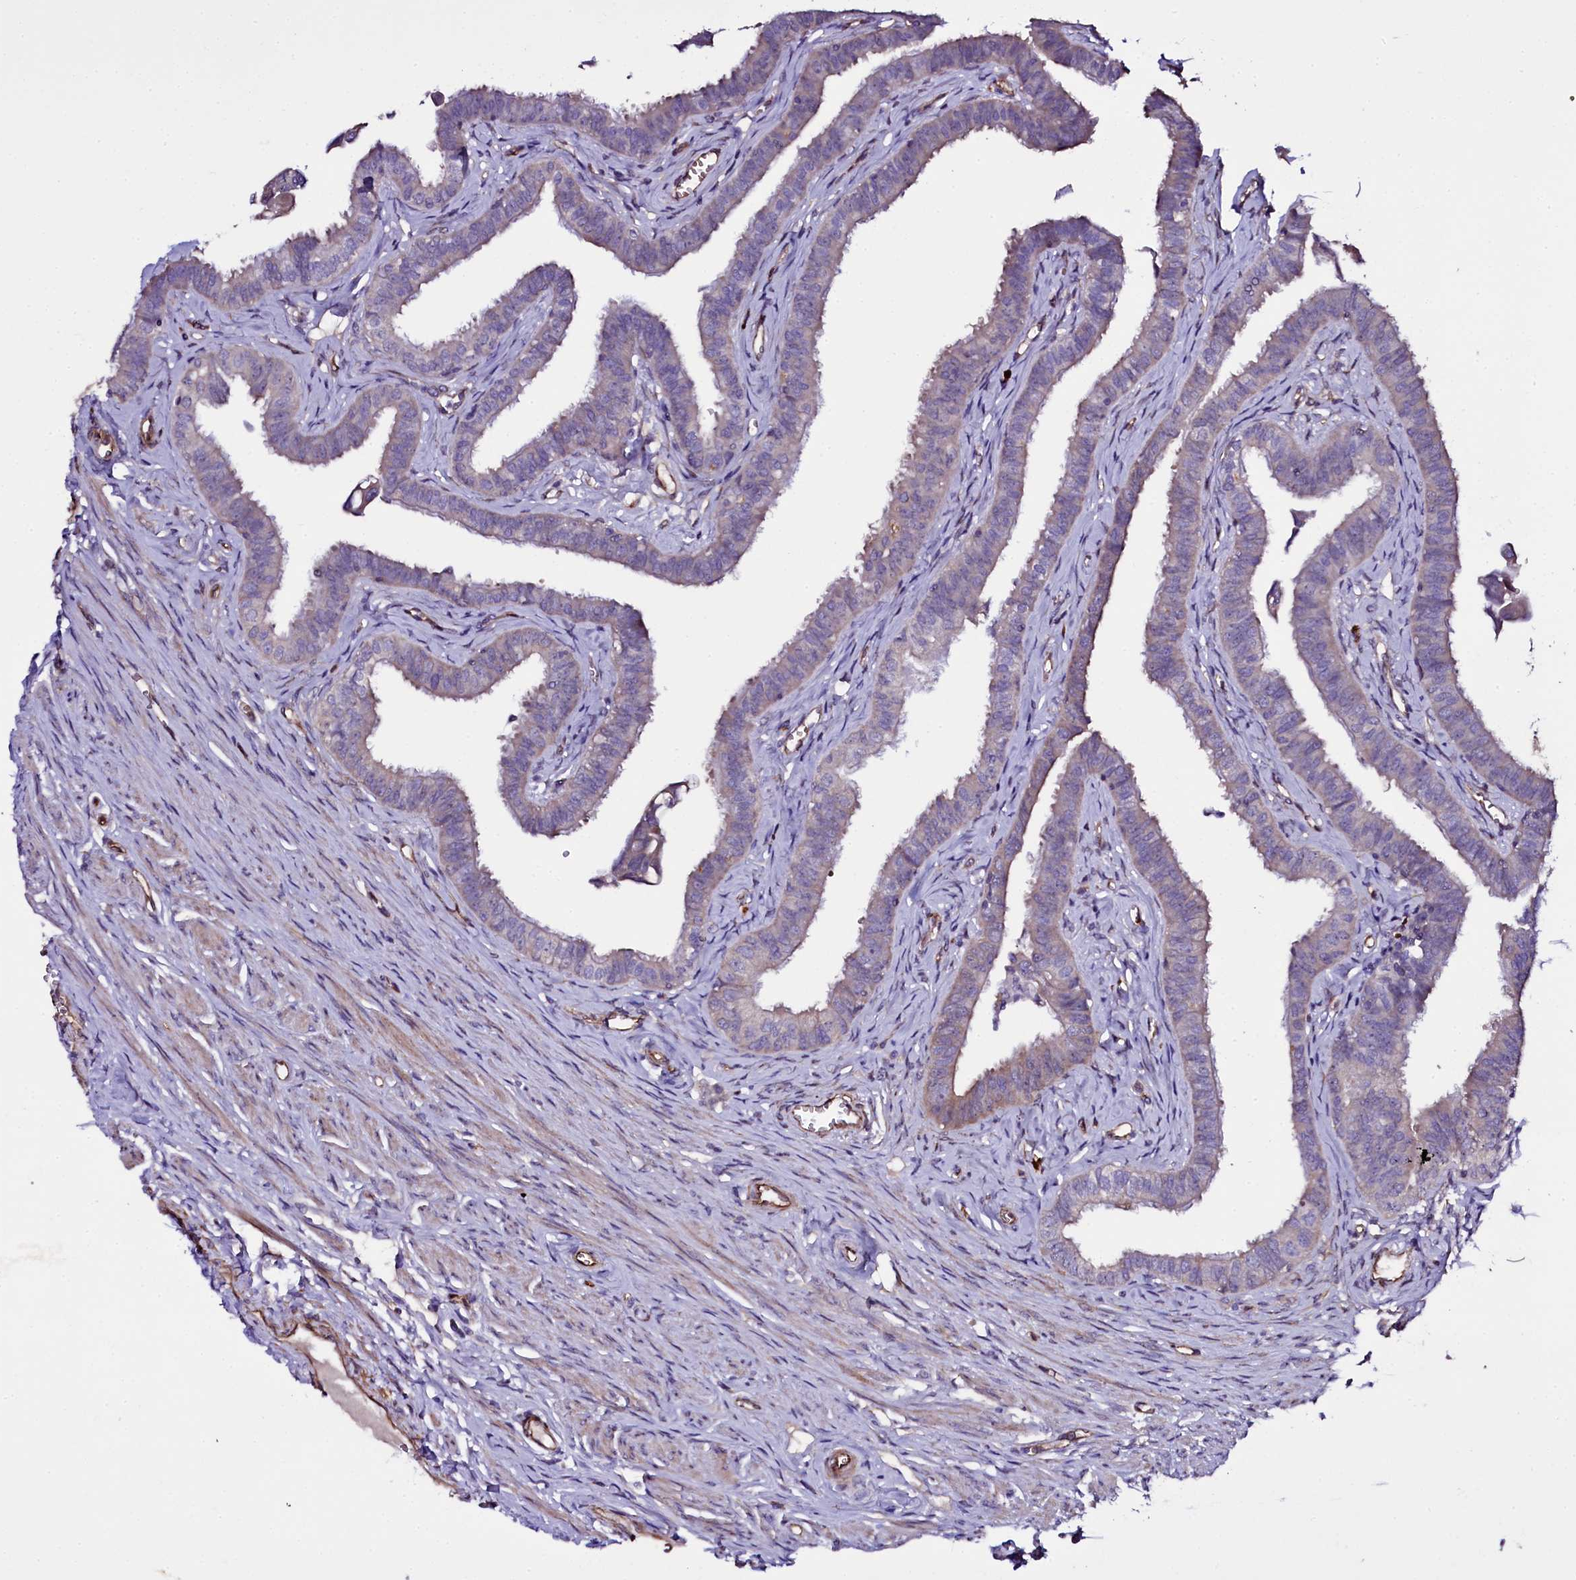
{"staining": {"intensity": "weak", "quantity": "<25%", "location": "cytoplasmic/membranous"}, "tissue": "fallopian tube", "cell_type": "Glandular cells", "image_type": "normal", "snomed": [{"axis": "morphology", "description": "Normal tissue, NOS"}, {"axis": "morphology", "description": "Carcinoma, NOS"}, {"axis": "topography", "description": "Fallopian tube"}, {"axis": "topography", "description": "Ovary"}], "caption": "Glandular cells show no significant protein staining in unremarkable fallopian tube.", "gene": "MEX3C", "patient": {"sex": "female", "age": 59}}